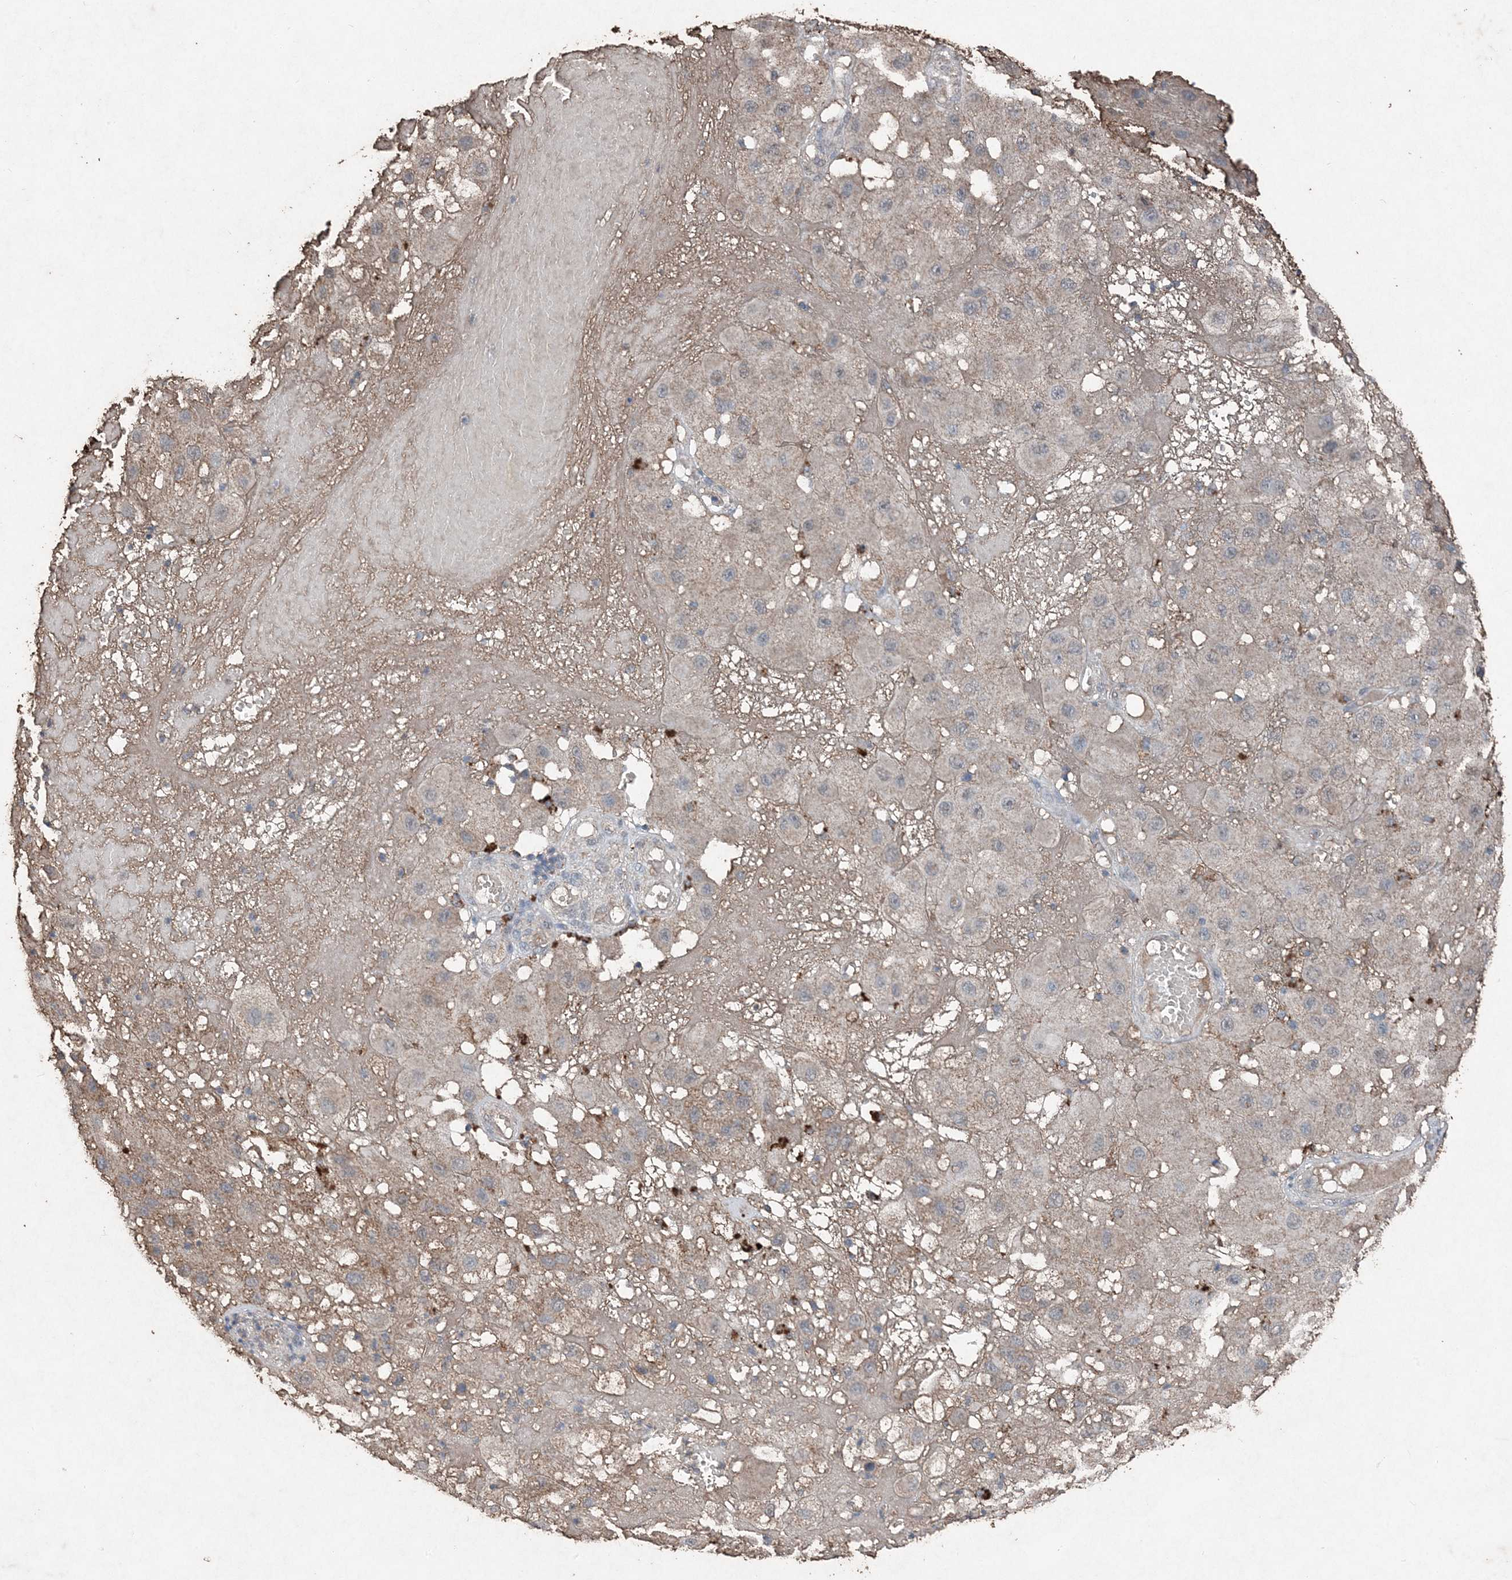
{"staining": {"intensity": "negative", "quantity": "none", "location": "none"}, "tissue": "melanoma", "cell_type": "Tumor cells", "image_type": "cancer", "snomed": [{"axis": "morphology", "description": "Malignant melanoma, NOS"}, {"axis": "topography", "description": "Skin"}], "caption": "Tumor cells are negative for protein expression in human malignant melanoma.", "gene": "FCN3", "patient": {"sex": "female", "age": 81}}